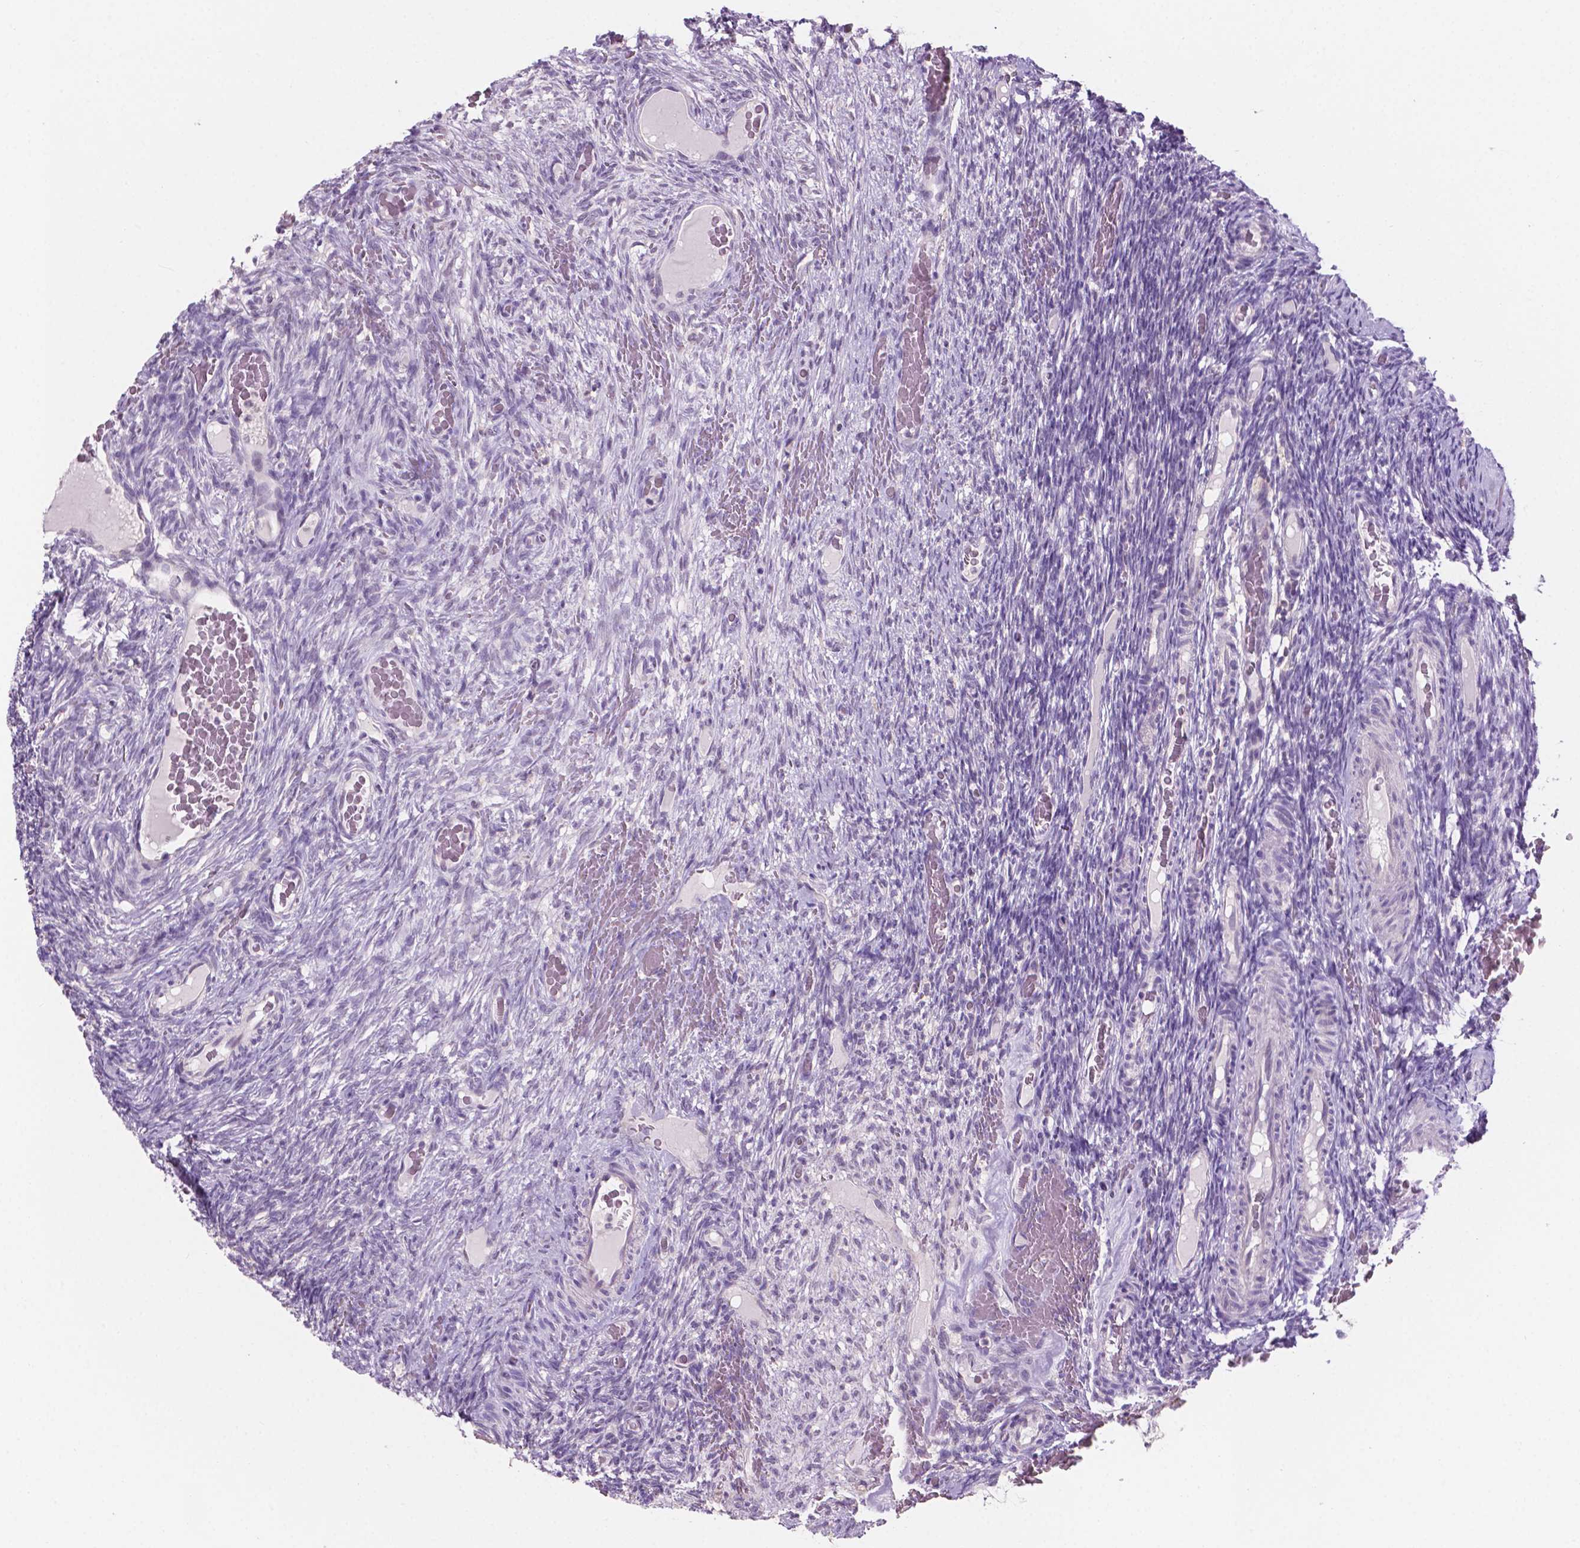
{"staining": {"intensity": "weak", "quantity": "<25%", "location": "cytoplasmic/membranous"}, "tissue": "ovary", "cell_type": "Follicle cells", "image_type": "normal", "snomed": [{"axis": "morphology", "description": "Normal tissue, NOS"}, {"axis": "topography", "description": "Ovary"}], "caption": "Immunohistochemistry image of normal ovary: human ovary stained with DAB (3,3'-diaminobenzidine) displays no significant protein staining in follicle cells. The staining was performed using DAB (3,3'-diaminobenzidine) to visualize the protein expression in brown, while the nuclei were stained in blue with hematoxylin (Magnification: 20x).", "gene": "SBSN", "patient": {"sex": "female", "age": 34}}